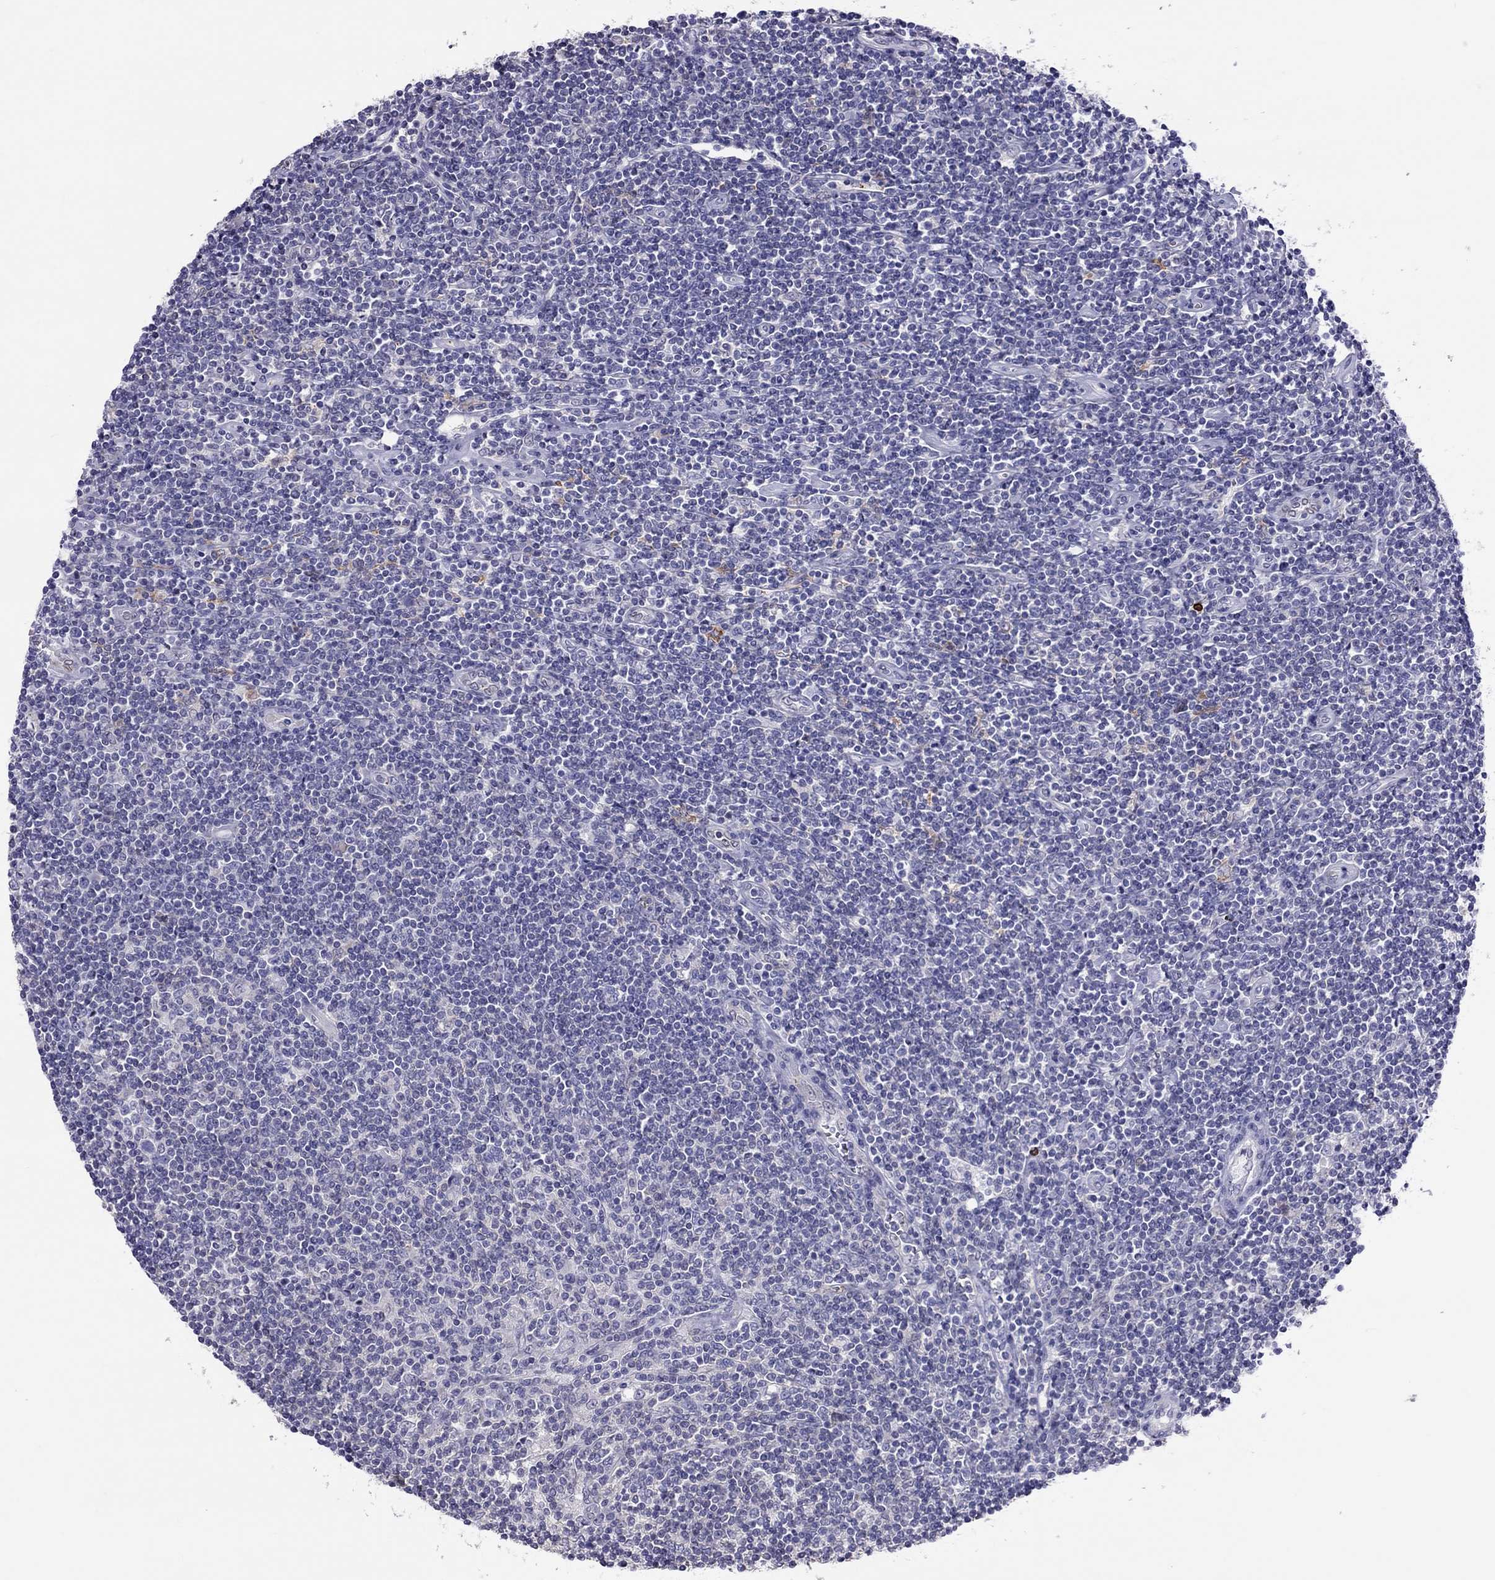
{"staining": {"intensity": "negative", "quantity": "none", "location": "none"}, "tissue": "lymphoma", "cell_type": "Tumor cells", "image_type": "cancer", "snomed": [{"axis": "morphology", "description": "Hodgkin's disease, NOS"}, {"axis": "topography", "description": "Lymph node"}], "caption": "Hodgkin's disease was stained to show a protein in brown. There is no significant staining in tumor cells.", "gene": "ADORA2A", "patient": {"sex": "male", "age": 40}}